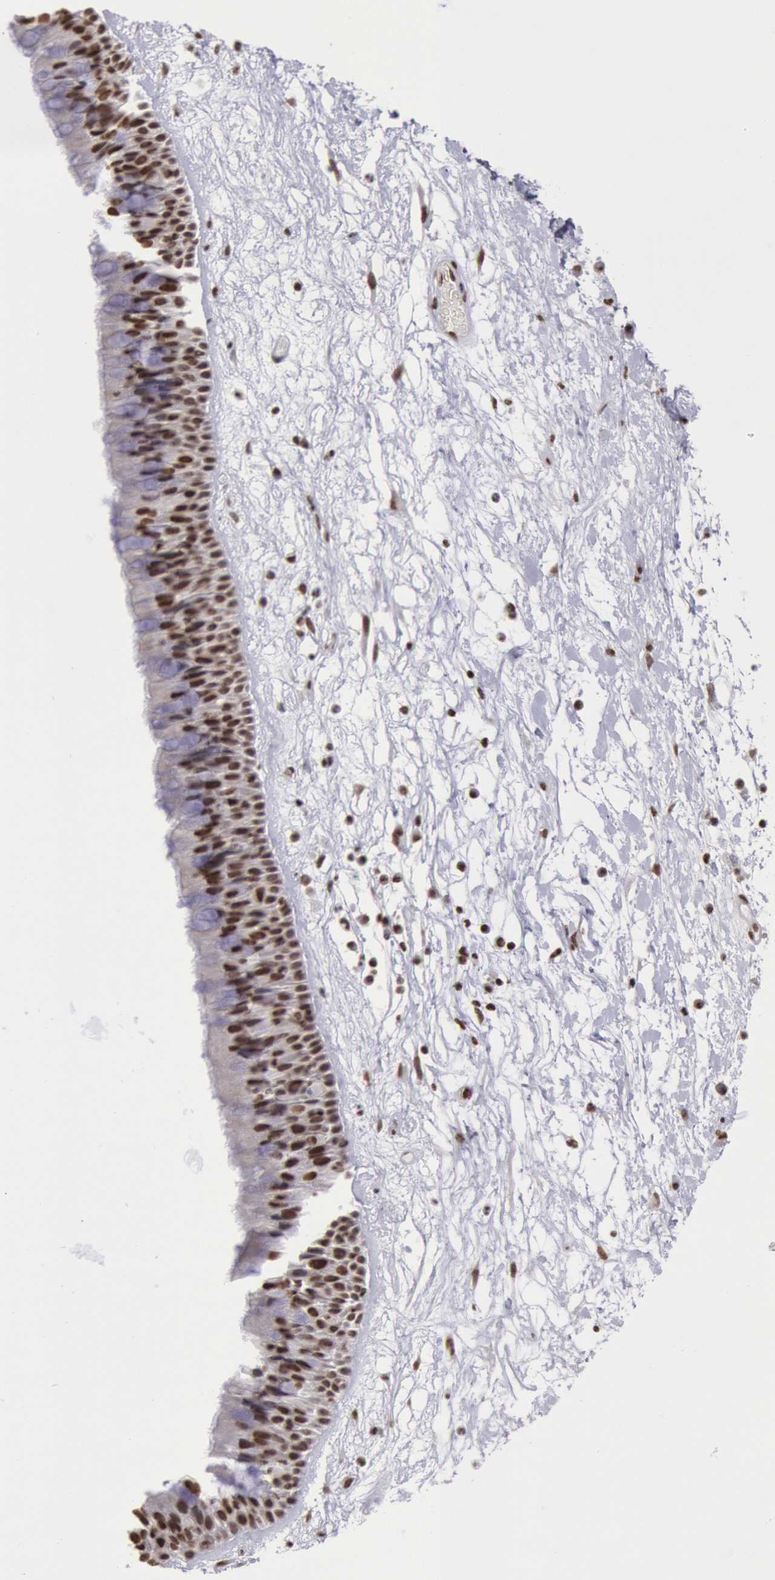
{"staining": {"intensity": "strong", "quantity": ">75%", "location": "nuclear"}, "tissue": "nasopharynx", "cell_type": "Respiratory epithelial cells", "image_type": "normal", "snomed": [{"axis": "morphology", "description": "Normal tissue, NOS"}, {"axis": "topography", "description": "Nasopharynx"}], "caption": "A photomicrograph showing strong nuclear staining in approximately >75% of respiratory epithelial cells in unremarkable nasopharynx, as visualized by brown immunohistochemical staining.", "gene": "NKAP", "patient": {"sex": "male", "age": 13}}